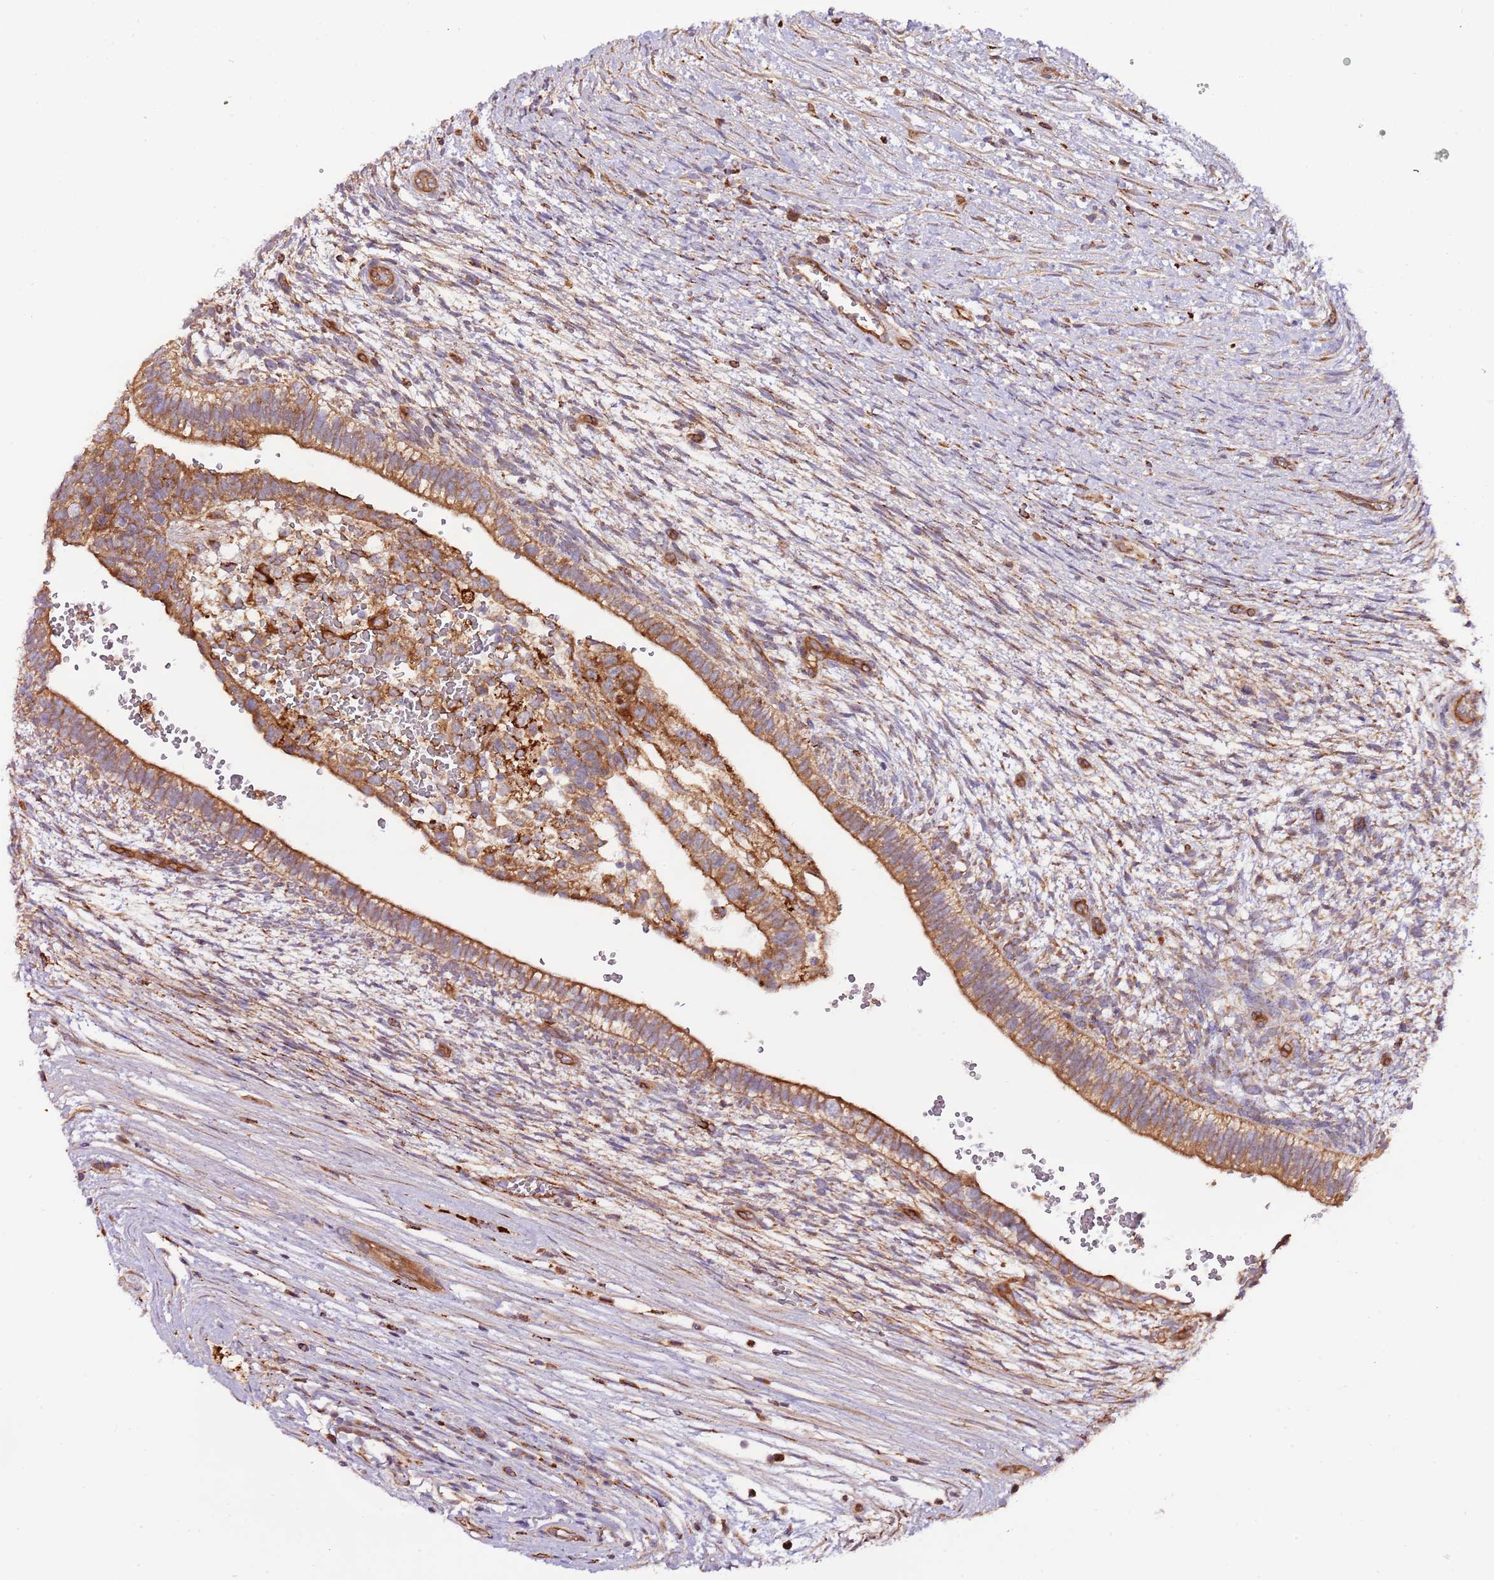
{"staining": {"intensity": "moderate", "quantity": ">75%", "location": "cytoplasmic/membranous"}, "tissue": "testis cancer", "cell_type": "Tumor cells", "image_type": "cancer", "snomed": [{"axis": "morphology", "description": "Normal tissue, NOS"}, {"axis": "morphology", "description": "Carcinoma, Embryonal, NOS"}, {"axis": "topography", "description": "Testis"}], "caption": "Brown immunohistochemical staining in human testis cancer (embryonal carcinoma) exhibits moderate cytoplasmic/membranous staining in approximately >75% of tumor cells.", "gene": "DOCK6", "patient": {"sex": "male", "age": 32}}